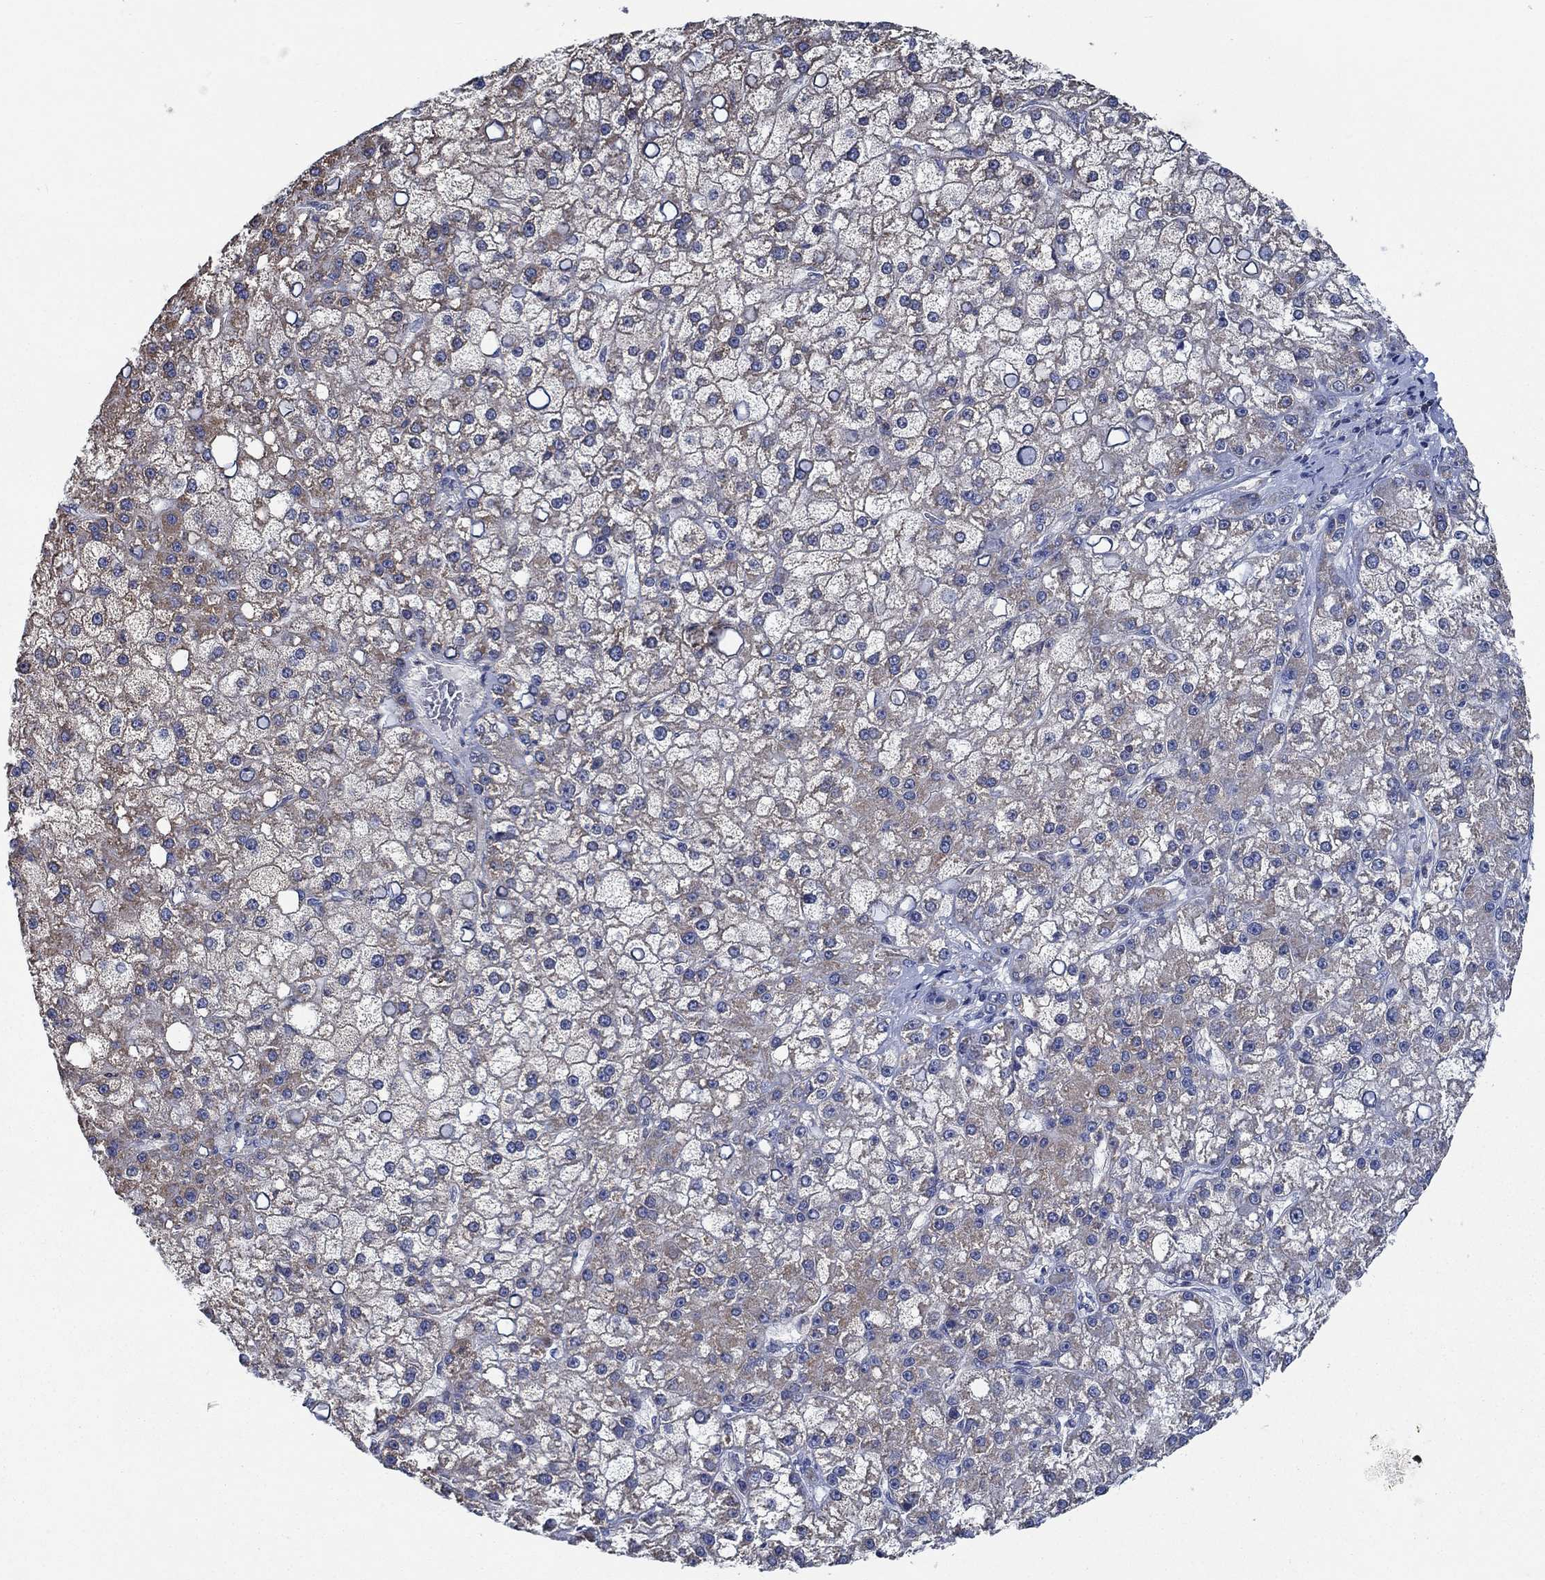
{"staining": {"intensity": "weak", "quantity": "25%-75%", "location": "cytoplasmic/membranous"}, "tissue": "liver cancer", "cell_type": "Tumor cells", "image_type": "cancer", "snomed": [{"axis": "morphology", "description": "Carcinoma, Hepatocellular, NOS"}, {"axis": "topography", "description": "Liver"}], "caption": "Liver cancer was stained to show a protein in brown. There is low levels of weak cytoplasmic/membranous positivity in about 25%-75% of tumor cells.", "gene": "STXBP6", "patient": {"sex": "male", "age": 67}}